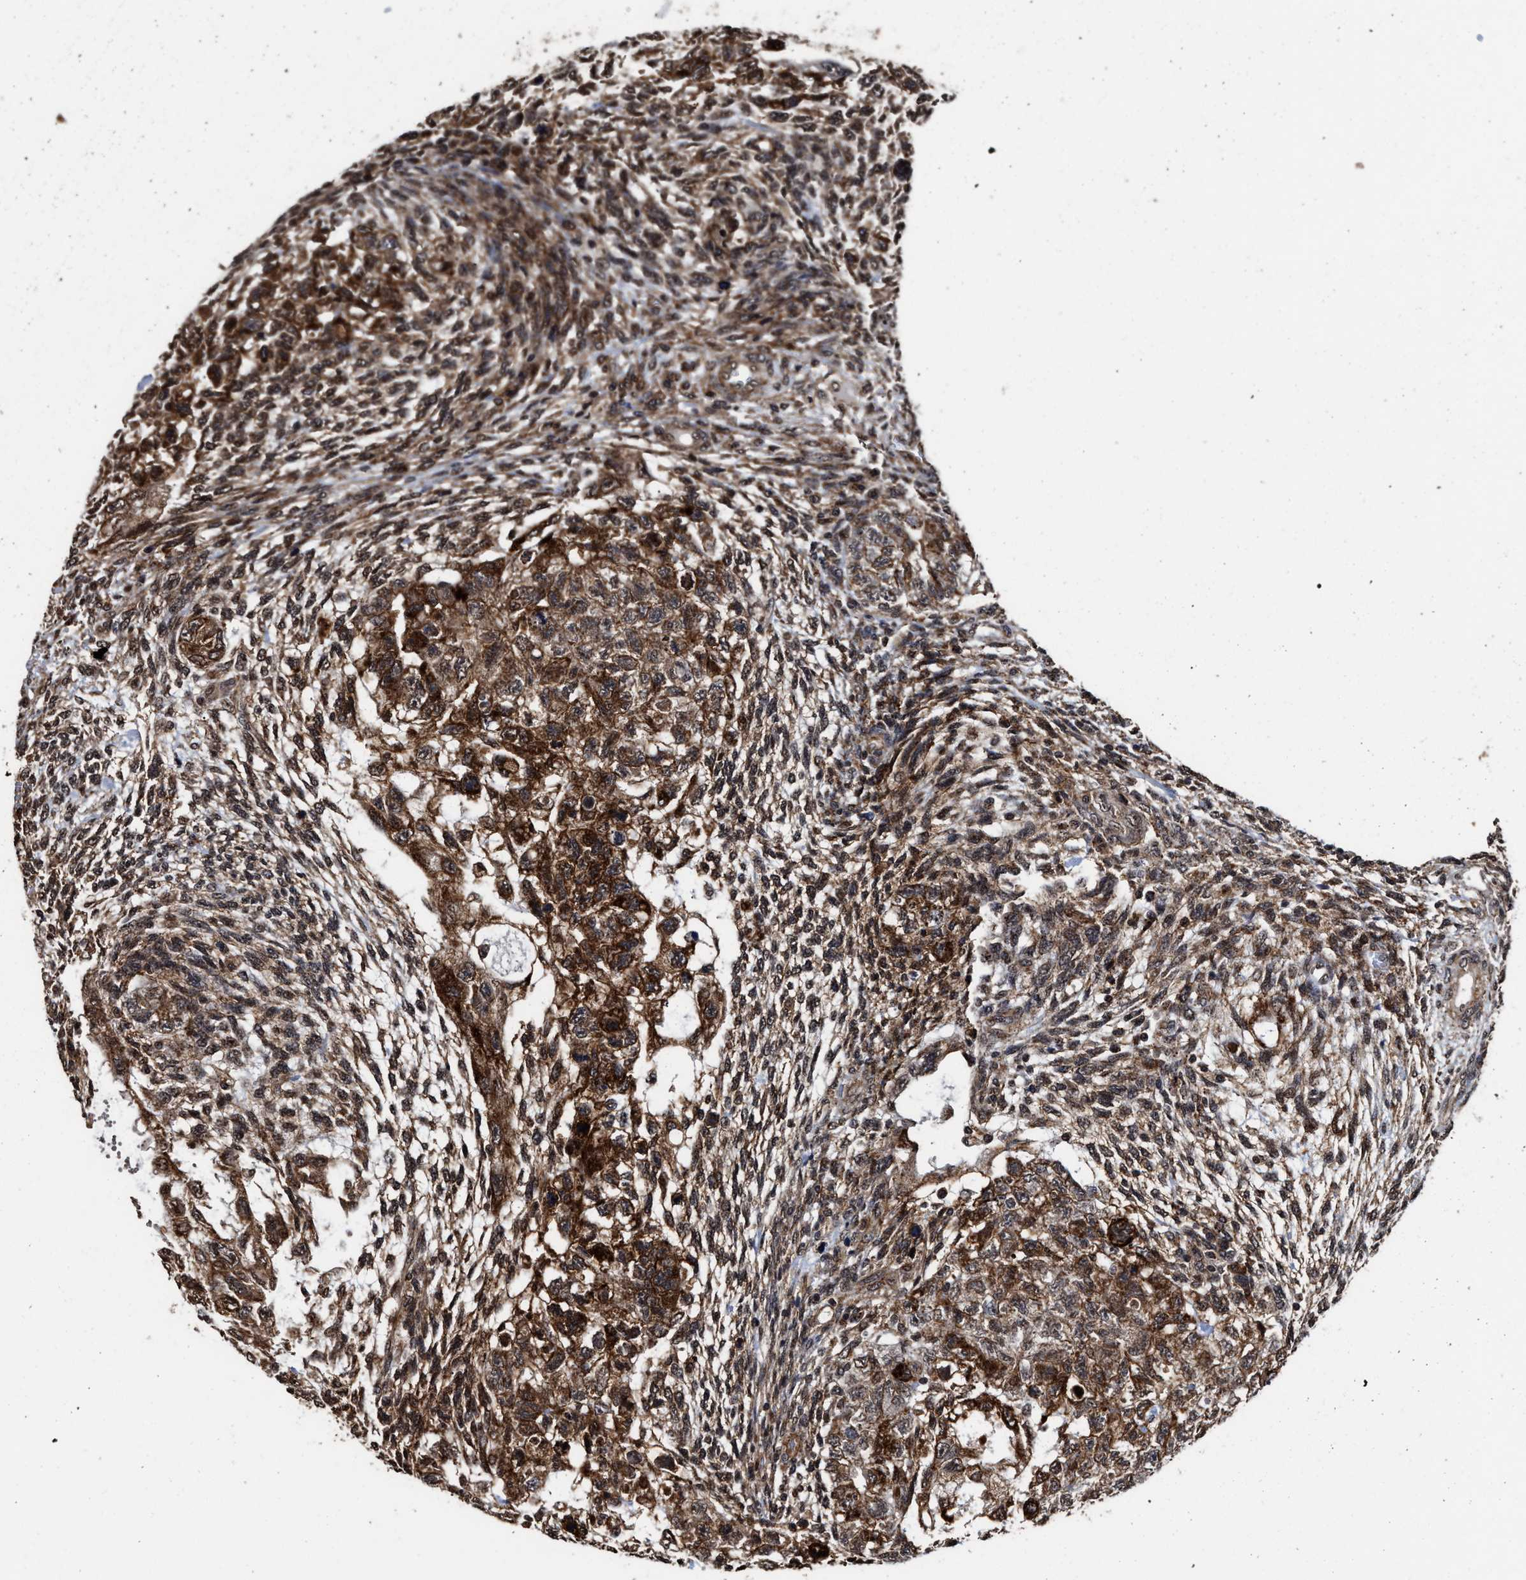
{"staining": {"intensity": "strong", "quantity": ">75%", "location": "cytoplasmic/membranous"}, "tissue": "testis cancer", "cell_type": "Tumor cells", "image_type": "cancer", "snomed": [{"axis": "morphology", "description": "Normal tissue, NOS"}, {"axis": "morphology", "description": "Carcinoma, Embryonal, NOS"}, {"axis": "topography", "description": "Testis"}], "caption": "Immunohistochemical staining of human embryonal carcinoma (testis) shows strong cytoplasmic/membranous protein positivity in about >75% of tumor cells.", "gene": "SEPTIN2", "patient": {"sex": "male", "age": 36}}